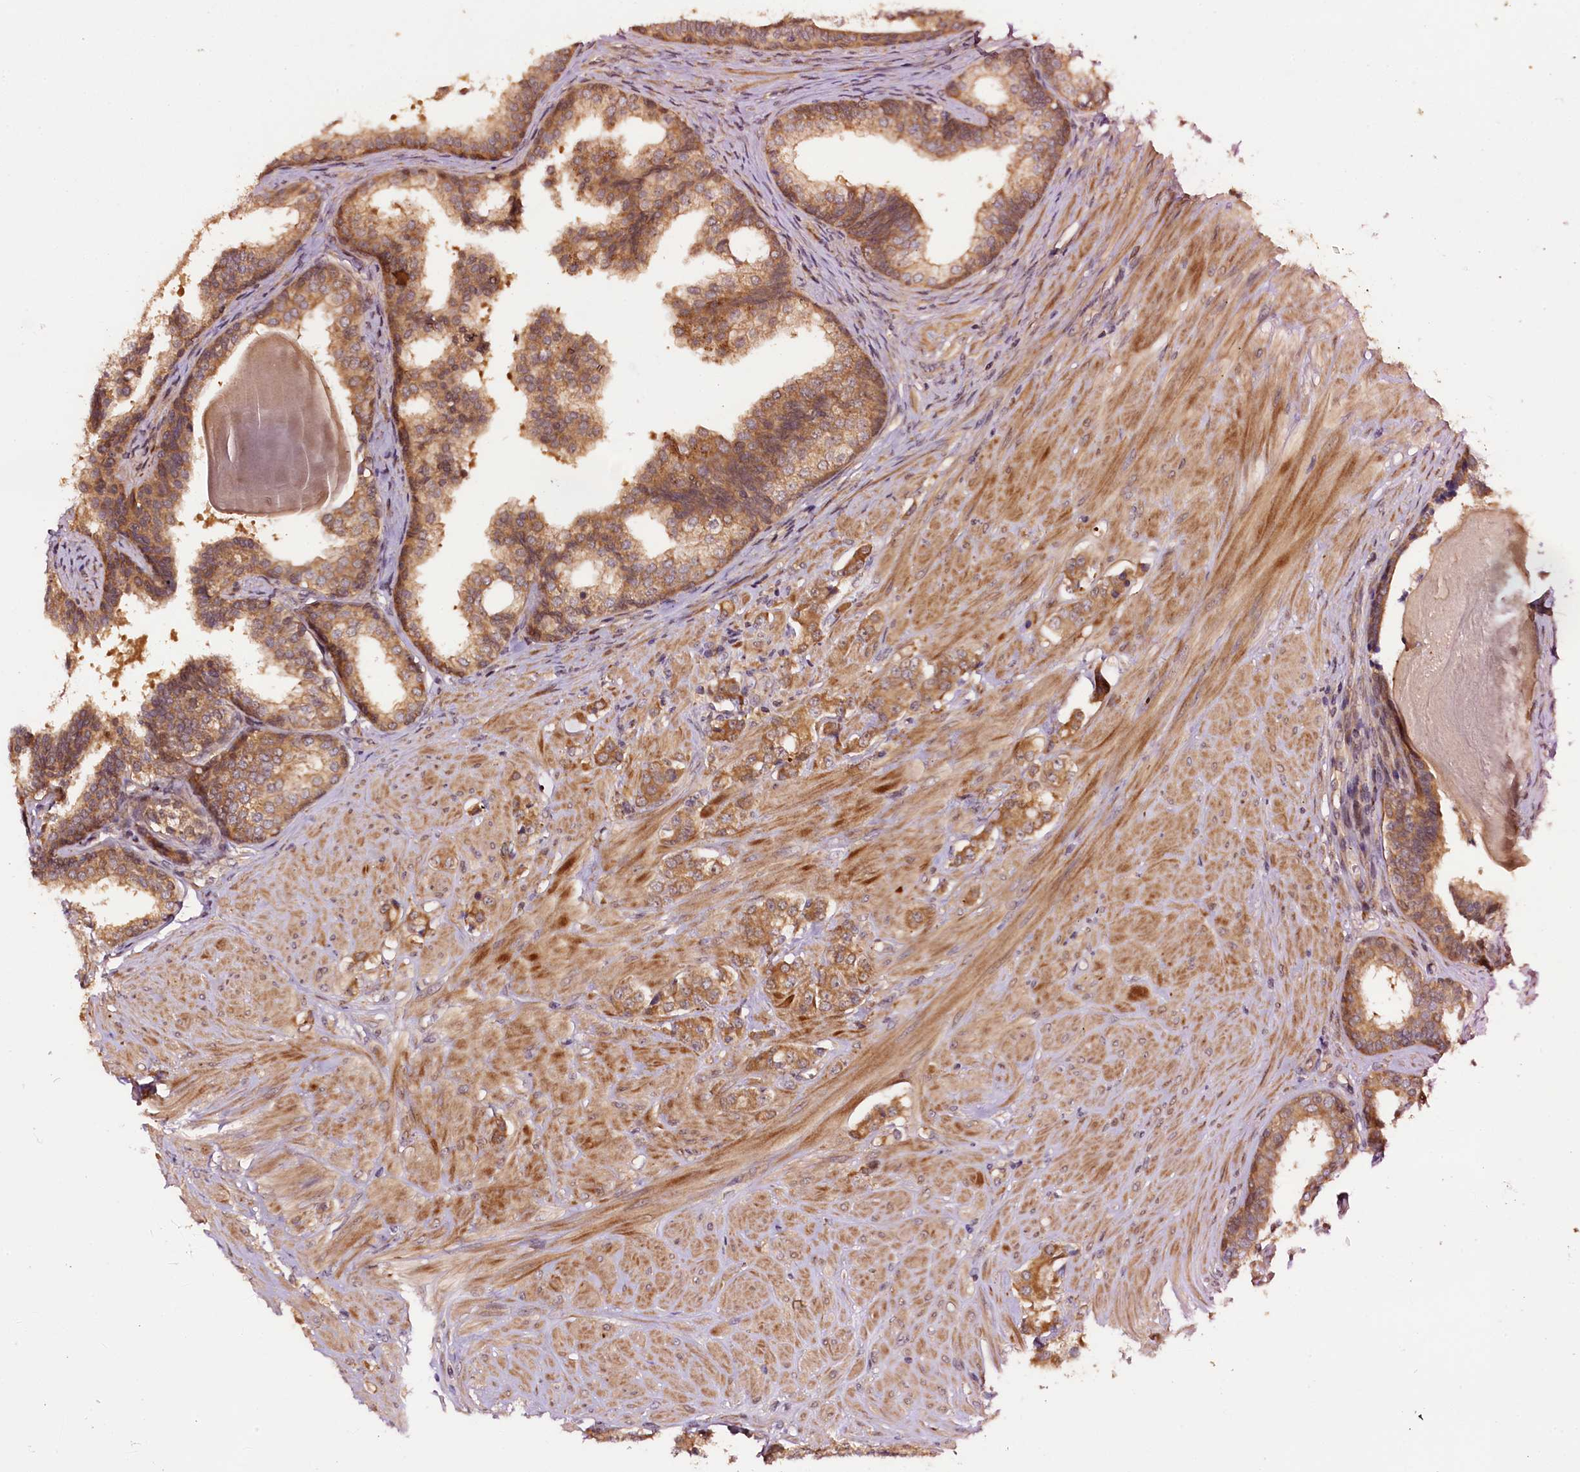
{"staining": {"intensity": "moderate", "quantity": ">75%", "location": "cytoplasmic/membranous"}, "tissue": "prostate cancer", "cell_type": "Tumor cells", "image_type": "cancer", "snomed": [{"axis": "morphology", "description": "Adenocarcinoma, High grade"}, {"axis": "topography", "description": "Prostate"}], "caption": "Tumor cells demonstrate medium levels of moderate cytoplasmic/membranous expression in about >75% of cells in human prostate cancer.", "gene": "RPUSD2", "patient": {"sex": "male", "age": 62}}